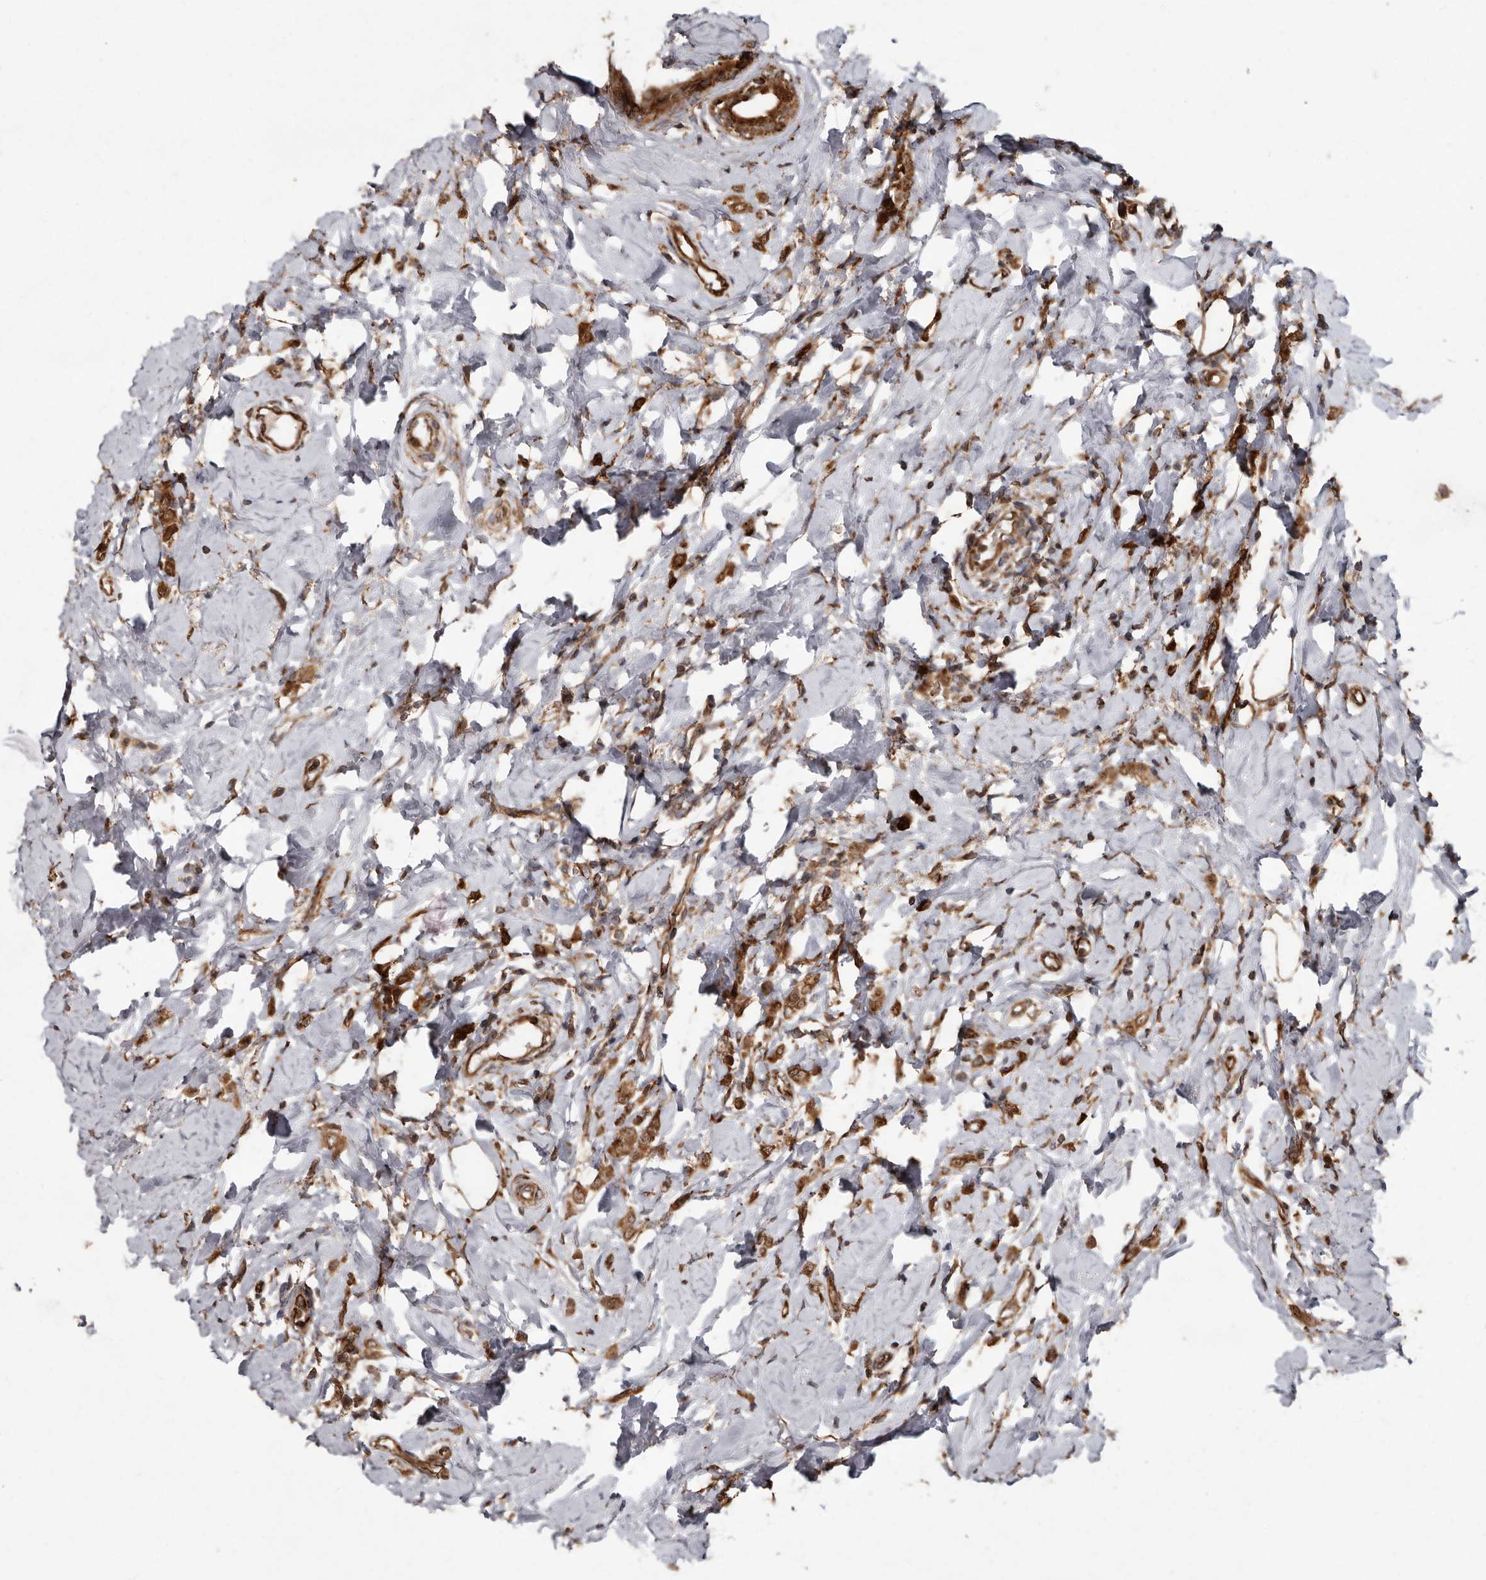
{"staining": {"intensity": "strong", "quantity": ">75%", "location": "cytoplasmic/membranous"}, "tissue": "breast cancer", "cell_type": "Tumor cells", "image_type": "cancer", "snomed": [{"axis": "morphology", "description": "Lobular carcinoma"}, {"axis": "topography", "description": "Breast"}], "caption": "Breast lobular carcinoma stained with a protein marker exhibits strong staining in tumor cells.", "gene": "FLAD1", "patient": {"sex": "female", "age": 47}}